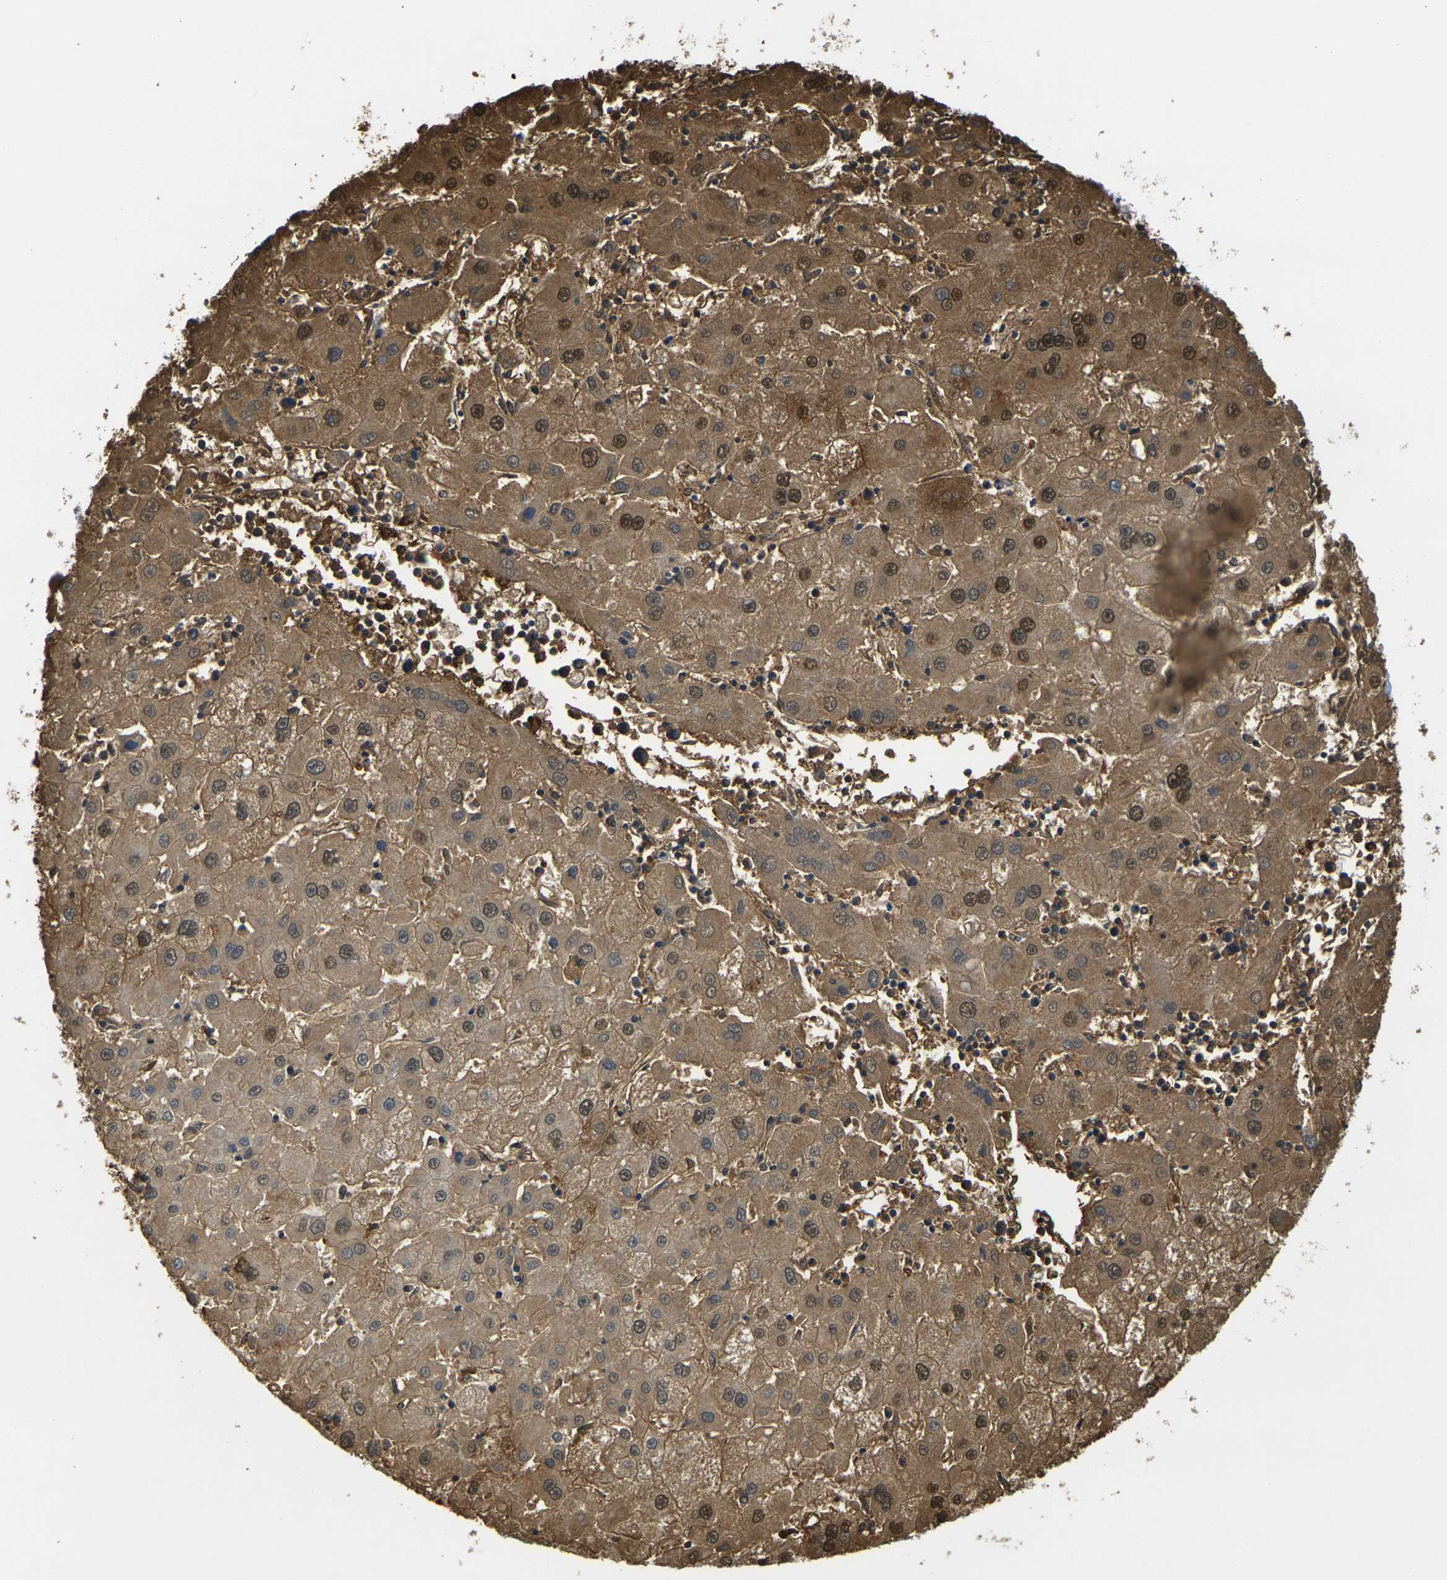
{"staining": {"intensity": "moderate", "quantity": ">75%", "location": "cytoplasmic/membranous,nuclear"}, "tissue": "liver cancer", "cell_type": "Tumor cells", "image_type": "cancer", "snomed": [{"axis": "morphology", "description": "Carcinoma, Hepatocellular, NOS"}, {"axis": "topography", "description": "Liver"}], "caption": "Immunohistochemistry image of neoplastic tissue: human liver hepatocellular carcinoma stained using immunohistochemistry (IHC) reveals medium levels of moderate protein expression localized specifically in the cytoplasmic/membranous and nuclear of tumor cells, appearing as a cytoplasmic/membranous and nuclear brown color.", "gene": "PLCD1", "patient": {"sex": "male", "age": 72}}